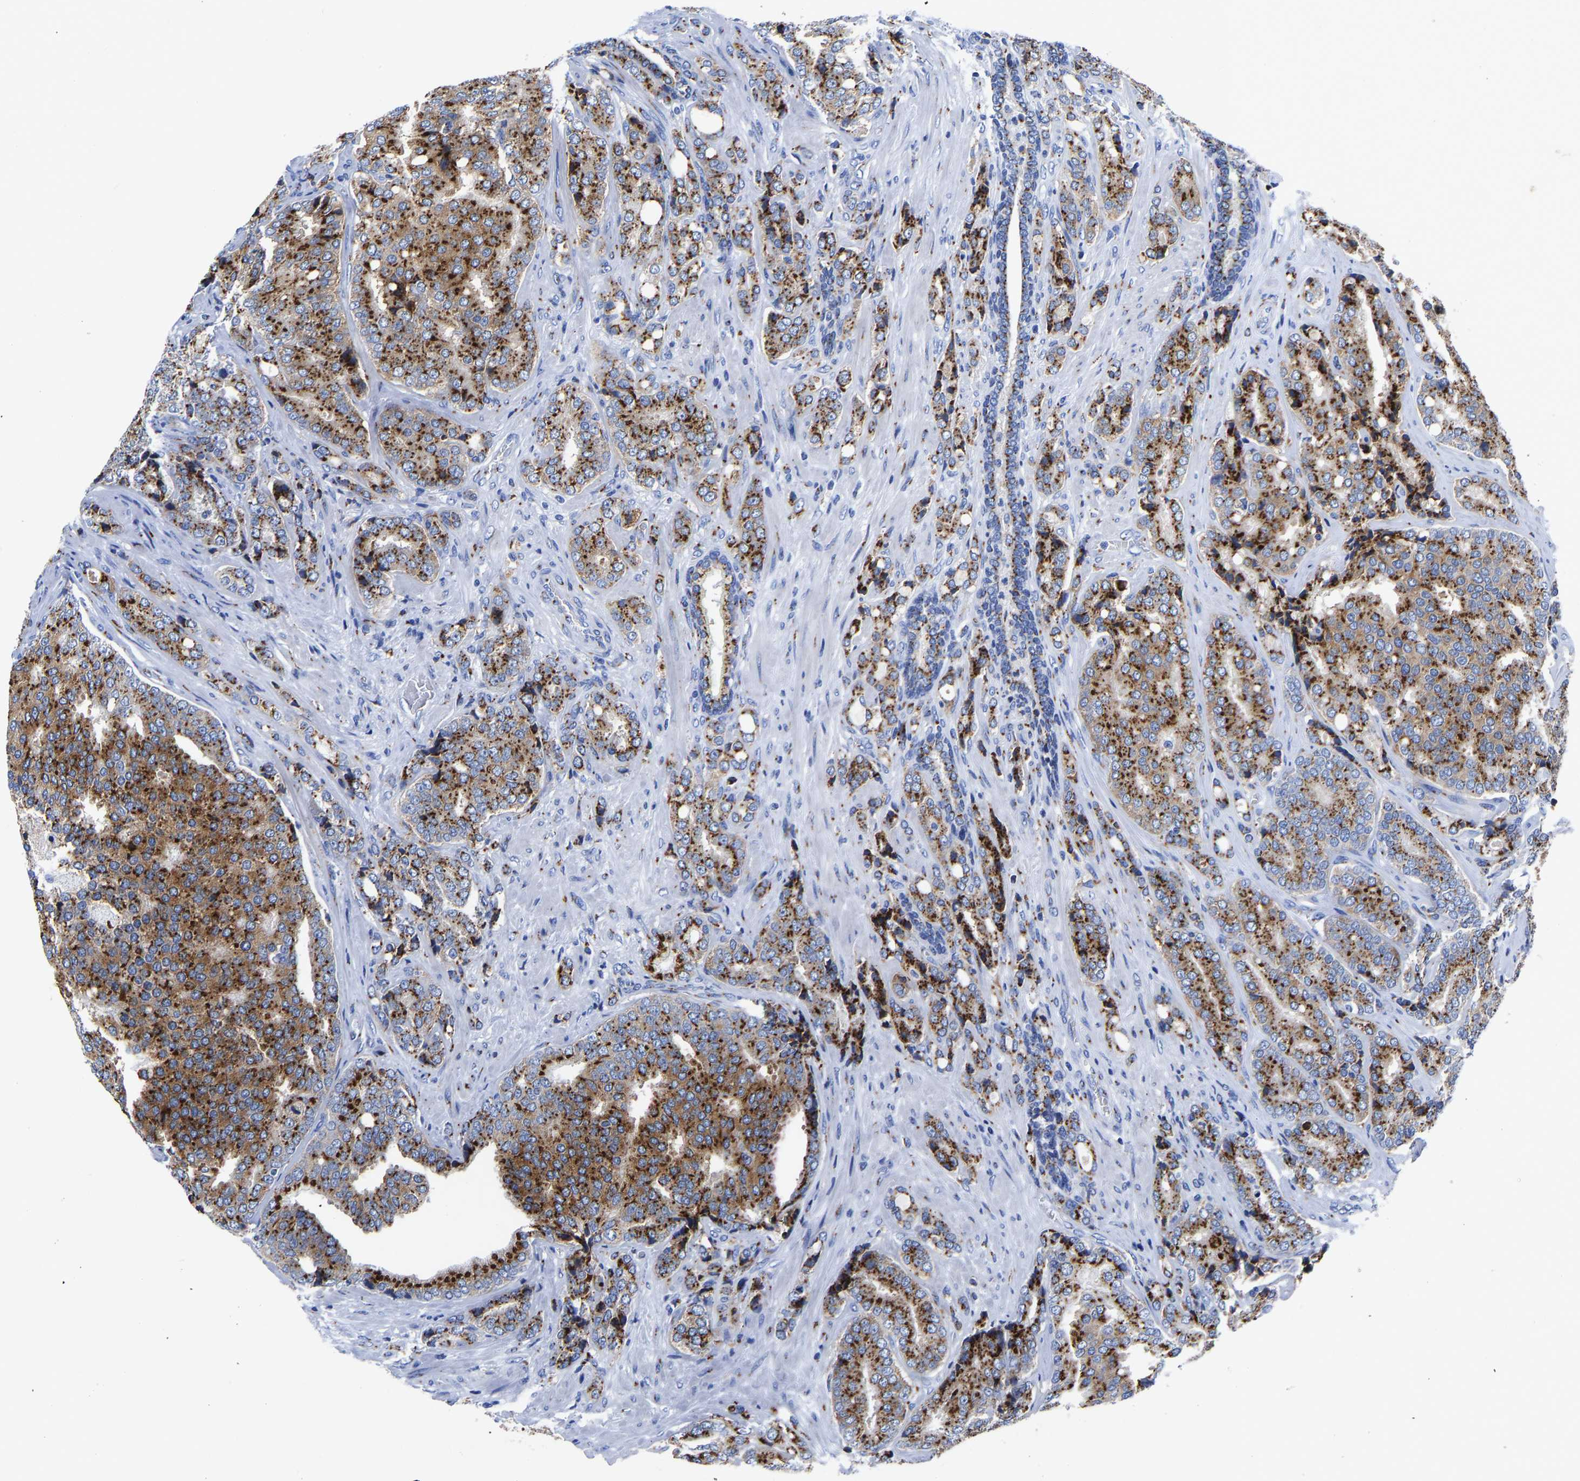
{"staining": {"intensity": "strong", "quantity": ">75%", "location": "cytoplasmic/membranous"}, "tissue": "prostate cancer", "cell_type": "Tumor cells", "image_type": "cancer", "snomed": [{"axis": "morphology", "description": "Adenocarcinoma, High grade"}, {"axis": "topography", "description": "Prostate"}], "caption": "Prostate high-grade adenocarcinoma tissue displays strong cytoplasmic/membranous expression in about >75% of tumor cells", "gene": "TMEM87A", "patient": {"sex": "male", "age": 50}}